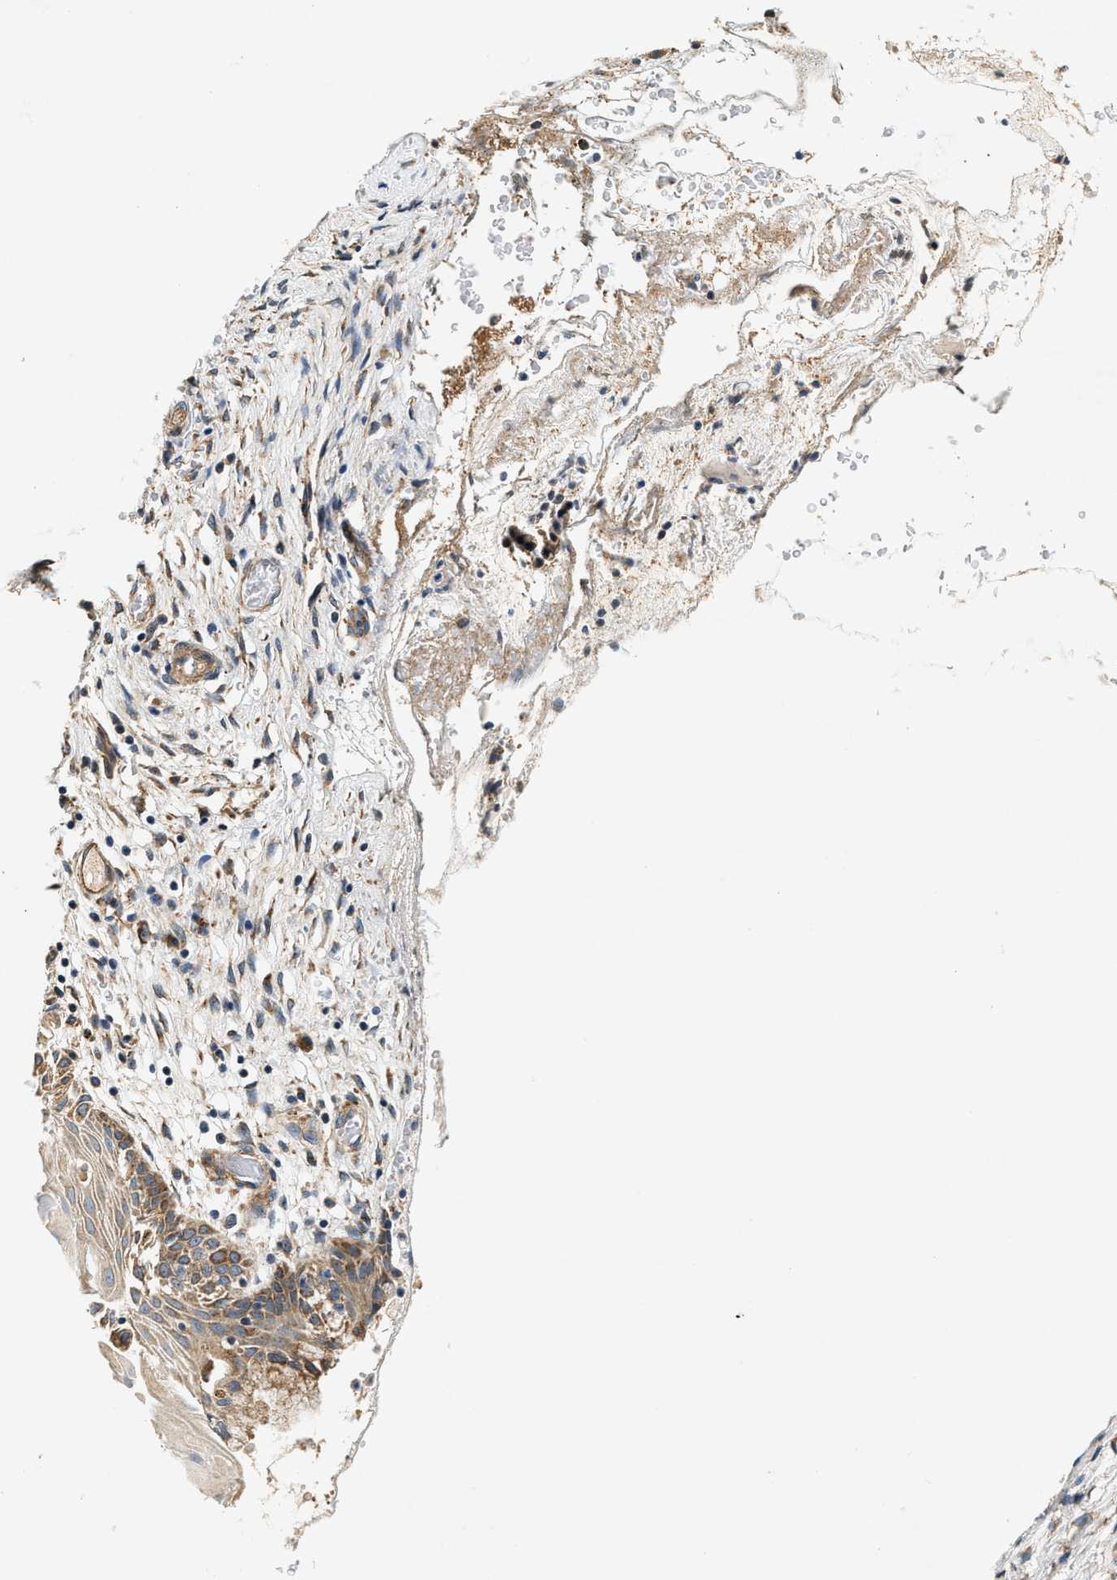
{"staining": {"intensity": "moderate", "quantity": "25%-75%", "location": "cytoplasmic/membranous"}, "tissue": "cervix", "cell_type": "Glandular cells", "image_type": "normal", "snomed": [{"axis": "morphology", "description": "Normal tissue, NOS"}, {"axis": "topography", "description": "Cervix"}], "caption": "Cervix stained with a protein marker shows moderate staining in glandular cells.", "gene": "DUSP10", "patient": {"sex": "female", "age": 55}}